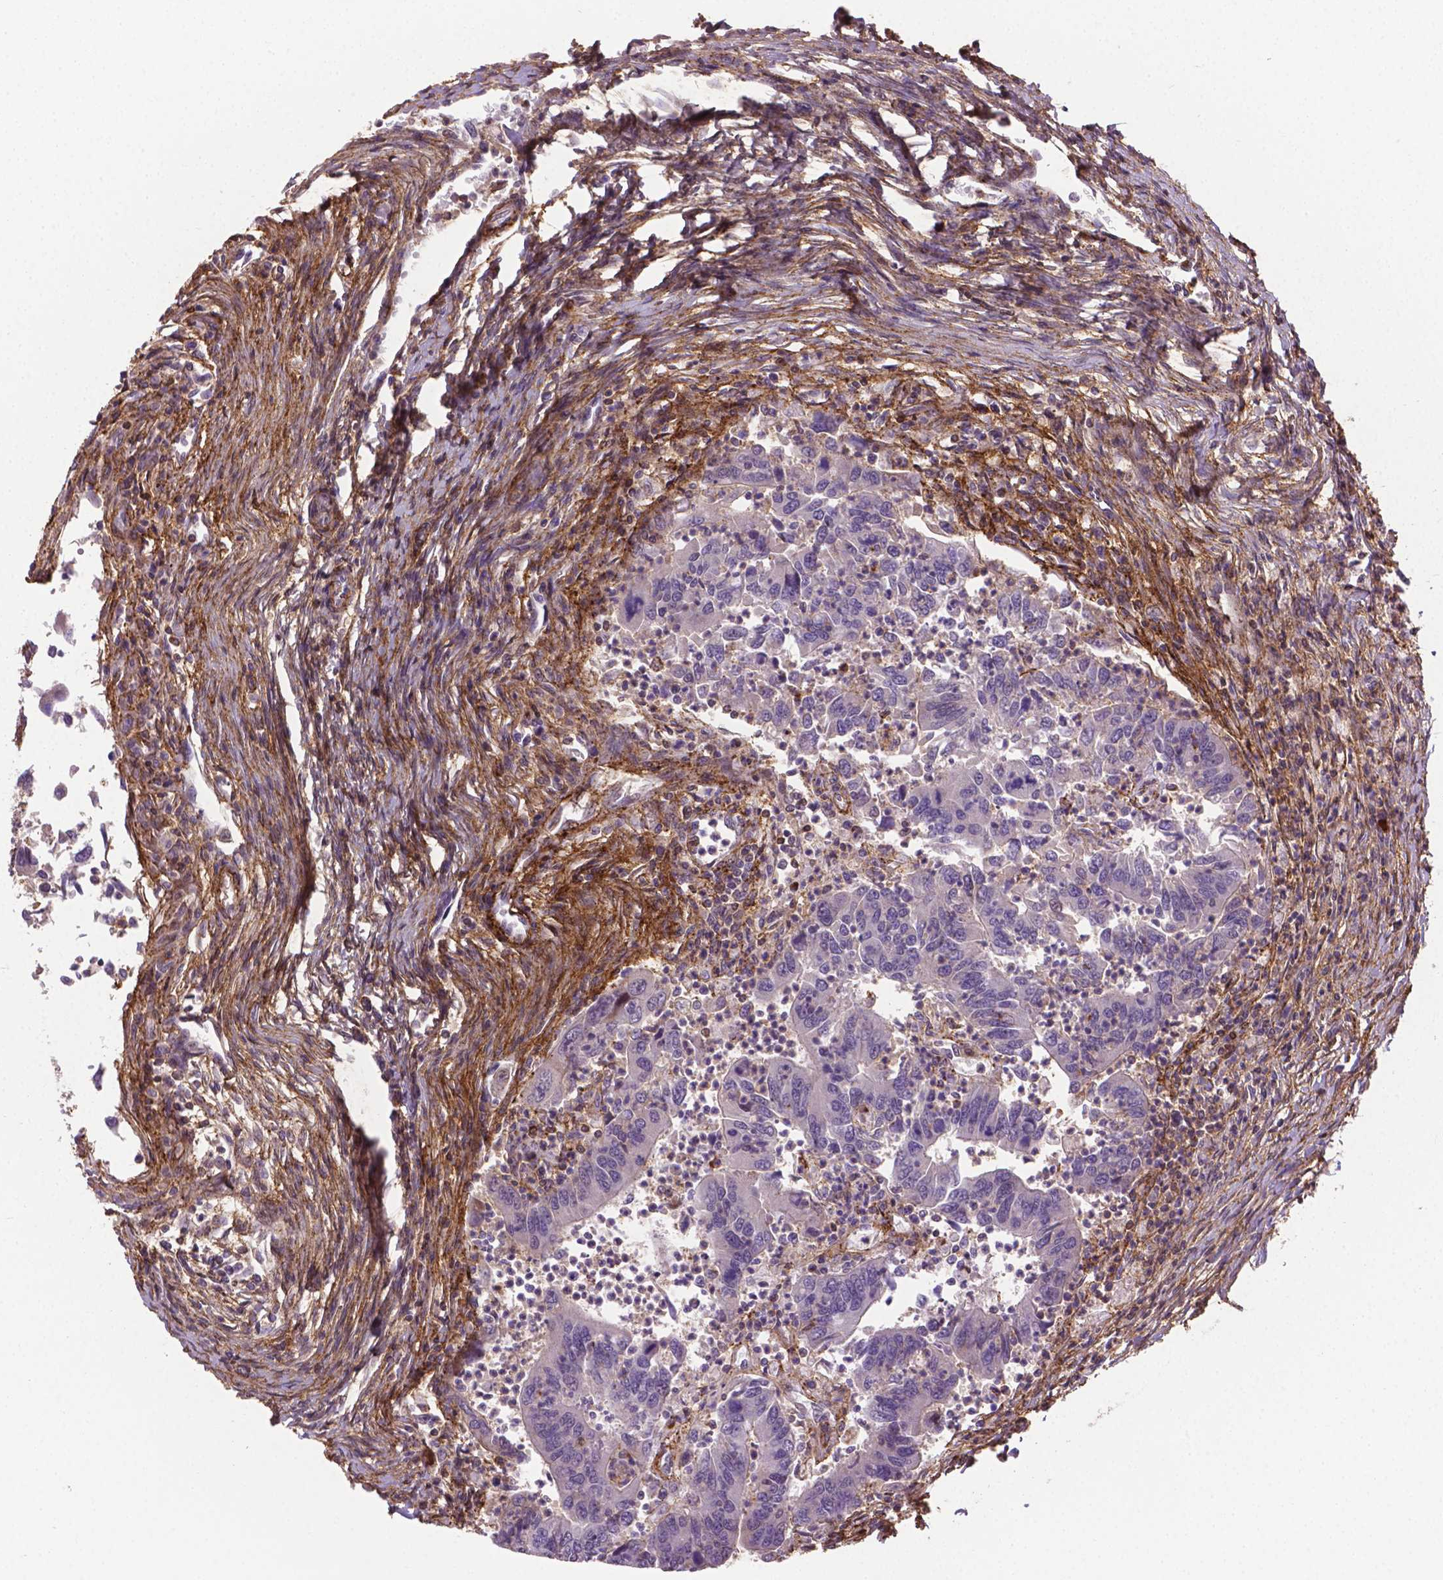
{"staining": {"intensity": "negative", "quantity": "none", "location": "none"}, "tissue": "colorectal cancer", "cell_type": "Tumor cells", "image_type": "cancer", "snomed": [{"axis": "morphology", "description": "Adenocarcinoma, NOS"}, {"axis": "topography", "description": "Colon"}], "caption": "Tumor cells show no significant protein expression in colorectal cancer (adenocarcinoma). (DAB immunohistochemistry (IHC) with hematoxylin counter stain).", "gene": "ACAD10", "patient": {"sex": "female", "age": 67}}